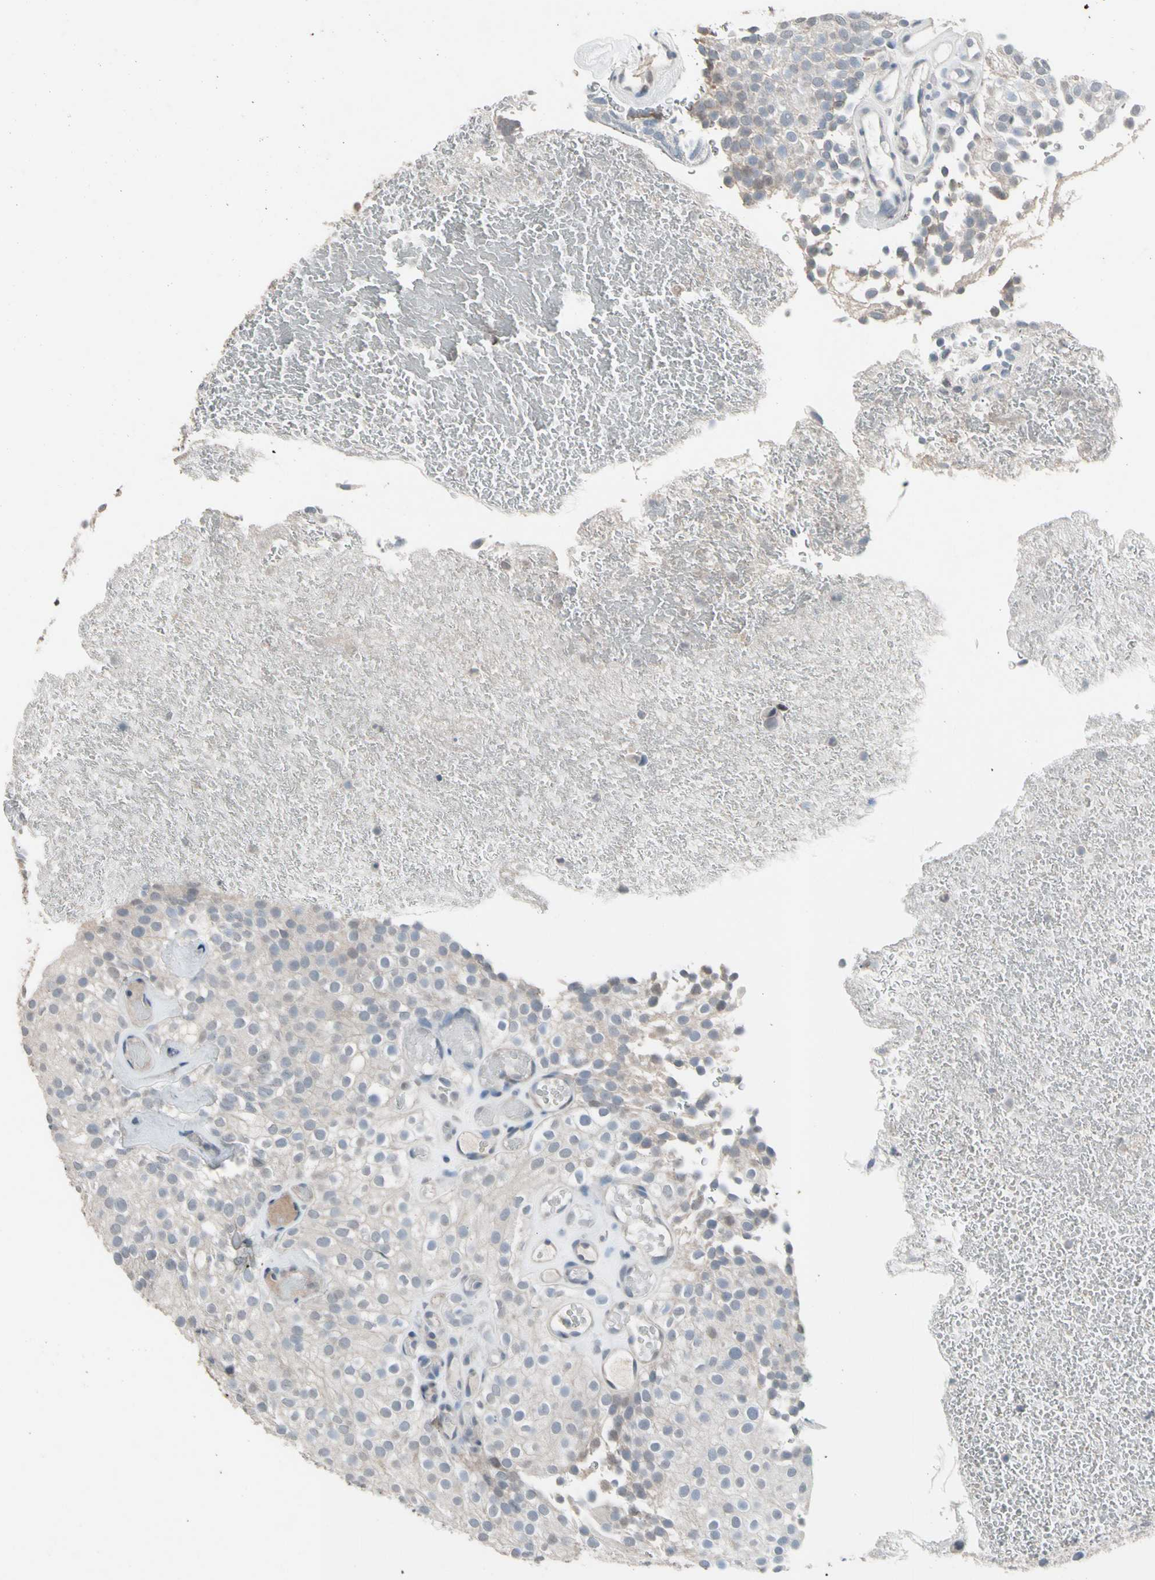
{"staining": {"intensity": "negative", "quantity": "none", "location": "none"}, "tissue": "urothelial cancer", "cell_type": "Tumor cells", "image_type": "cancer", "snomed": [{"axis": "morphology", "description": "Urothelial carcinoma, Low grade"}, {"axis": "topography", "description": "Urinary bladder"}], "caption": "Urothelial carcinoma (low-grade) was stained to show a protein in brown. There is no significant expression in tumor cells. (Immunohistochemistry, brightfield microscopy, high magnification).", "gene": "SV2A", "patient": {"sex": "male", "age": 78}}